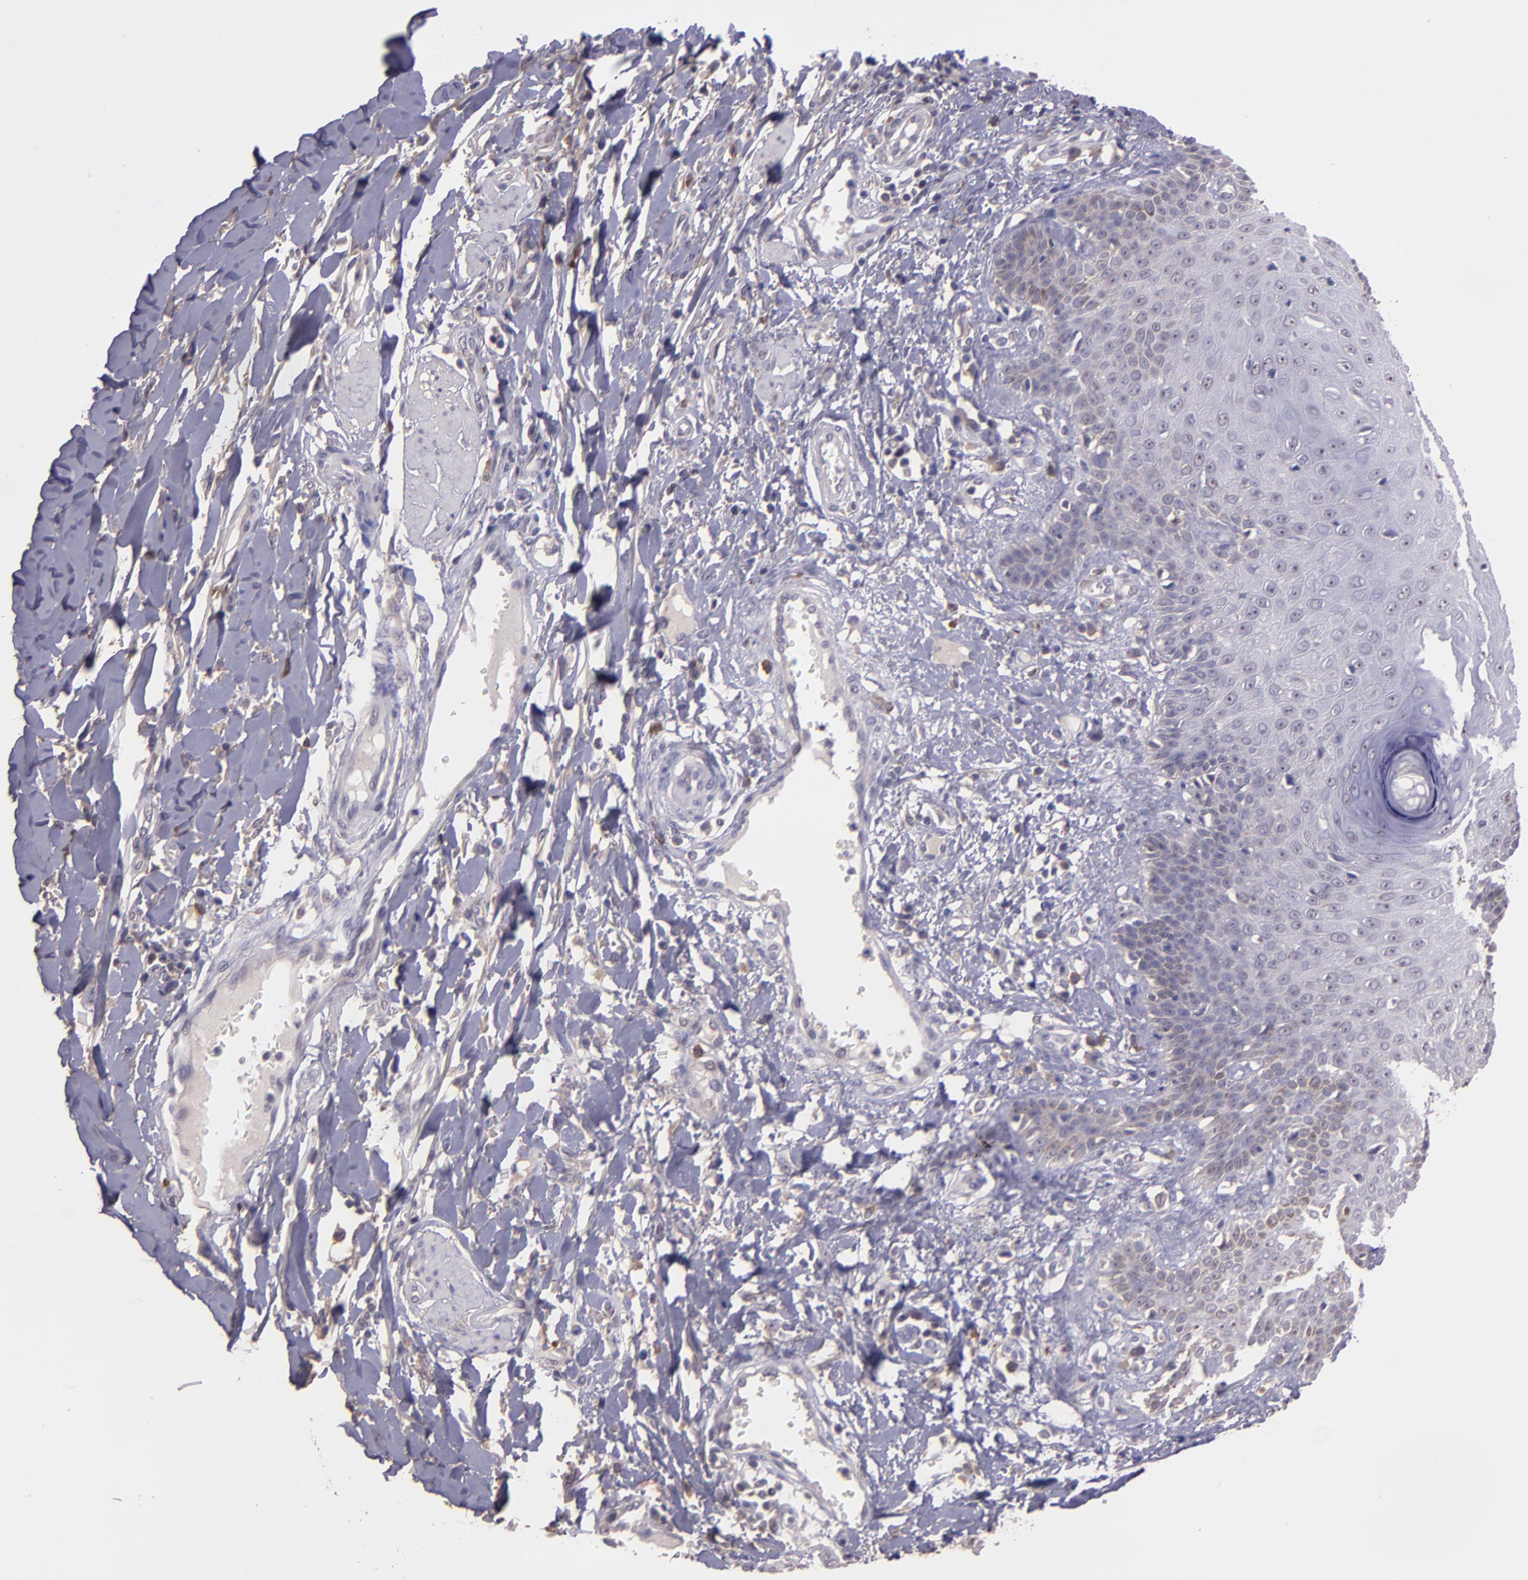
{"staining": {"intensity": "weak", "quantity": "<25%", "location": "cytoplasmic/membranous"}, "tissue": "skin cancer", "cell_type": "Tumor cells", "image_type": "cancer", "snomed": [{"axis": "morphology", "description": "Squamous cell carcinoma, NOS"}, {"axis": "topography", "description": "Skin"}], "caption": "DAB (3,3'-diaminobenzidine) immunohistochemical staining of human skin squamous cell carcinoma shows no significant expression in tumor cells. (DAB immunohistochemistry, high magnification).", "gene": "PAPPA", "patient": {"sex": "female", "age": 59}}